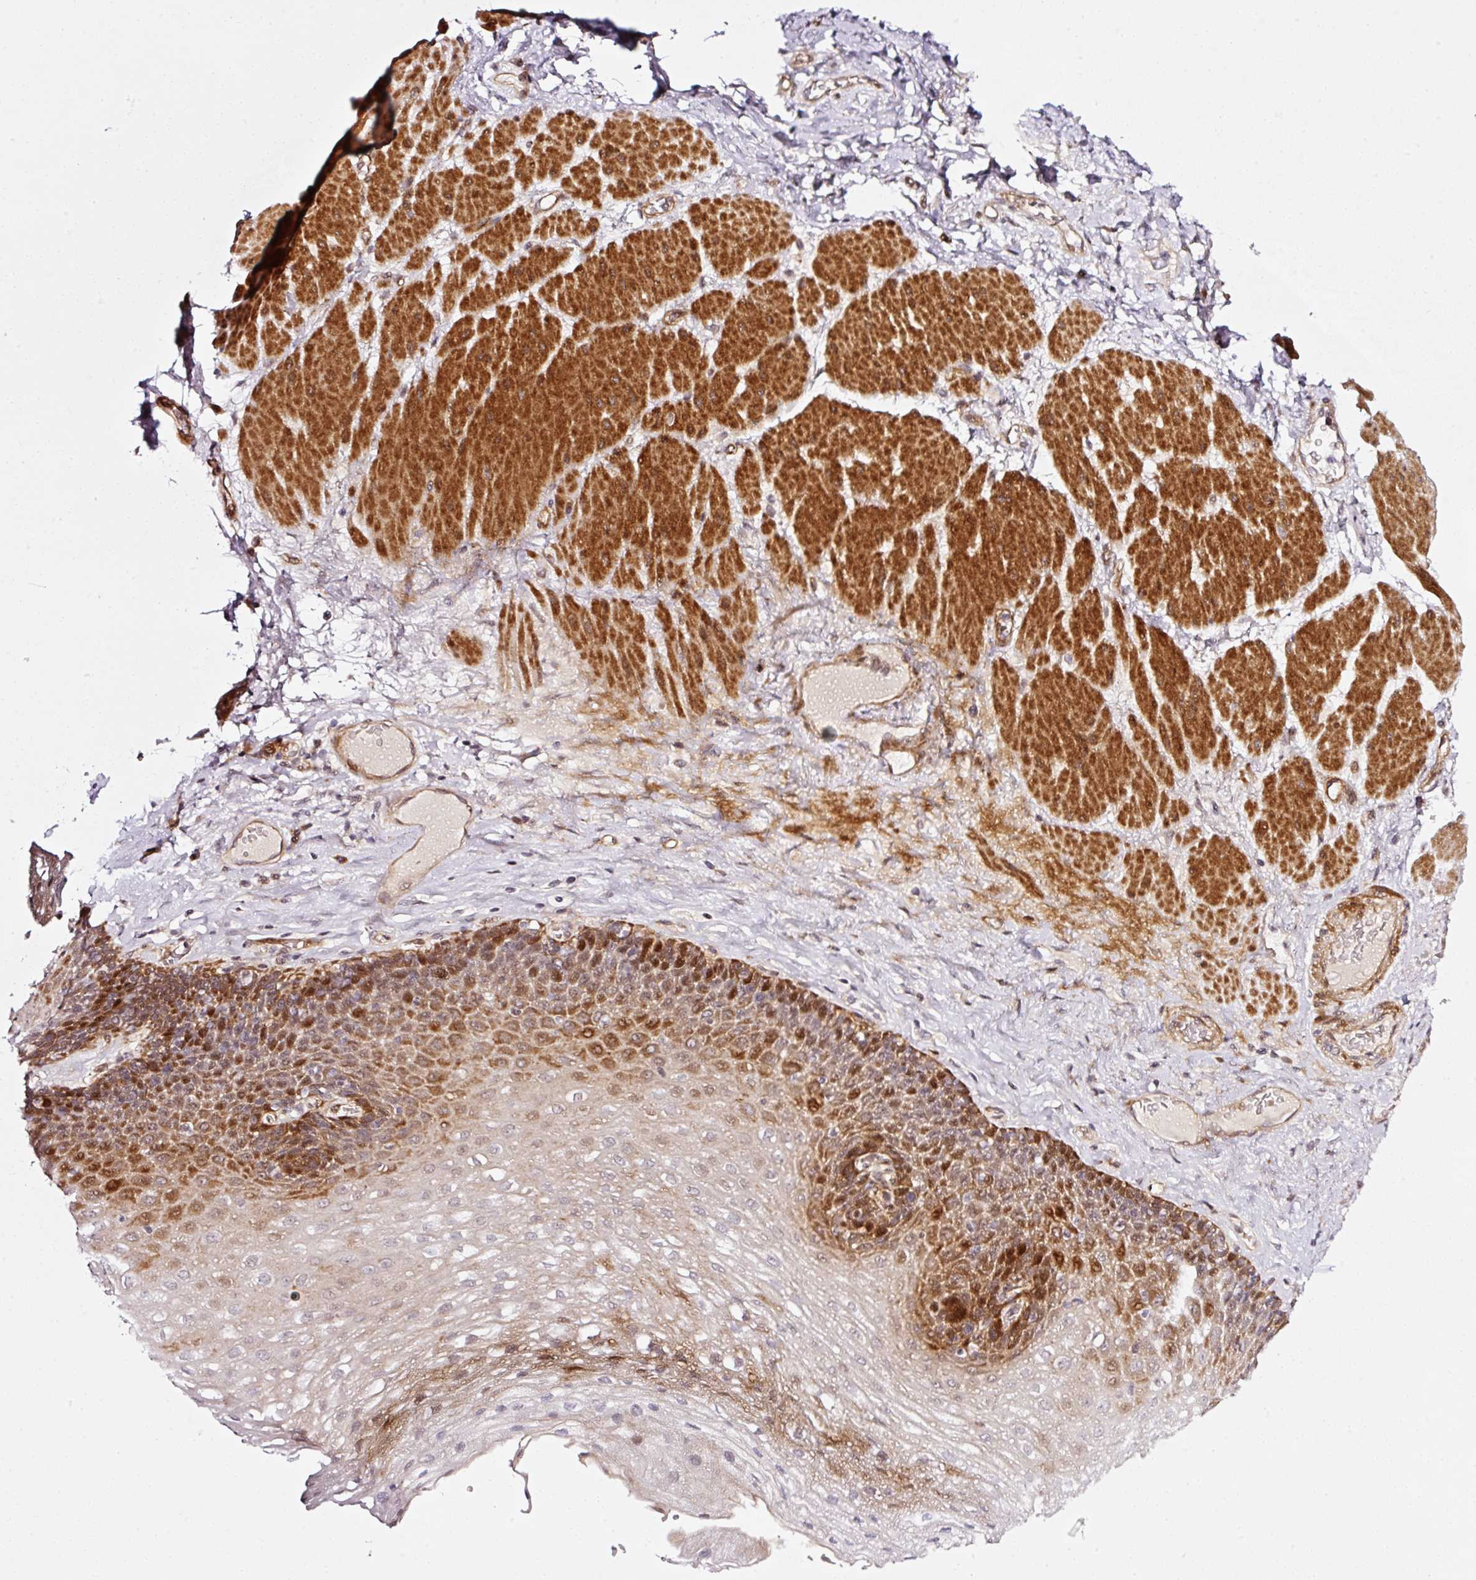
{"staining": {"intensity": "moderate", "quantity": "25%-75%", "location": "cytoplasmic/membranous,nuclear"}, "tissue": "esophagus", "cell_type": "Squamous epithelial cells", "image_type": "normal", "snomed": [{"axis": "morphology", "description": "Normal tissue, NOS"}, {"axis": "topography", "description": "Esophagus"}], "caption": "A brown stain labels moderate cytoplasmic/membranous,nuclear positivity of a protein in squamous epithelial cells of unremarkable human esophagus. The staining was performed using DAB to visualize the protein expression in brown, while the nuclei were stained in blue with hematoxylin (Magnification: 20x).", "gene": "ANKRD20A1", "patient": {"sex": "female", "age": 66}}